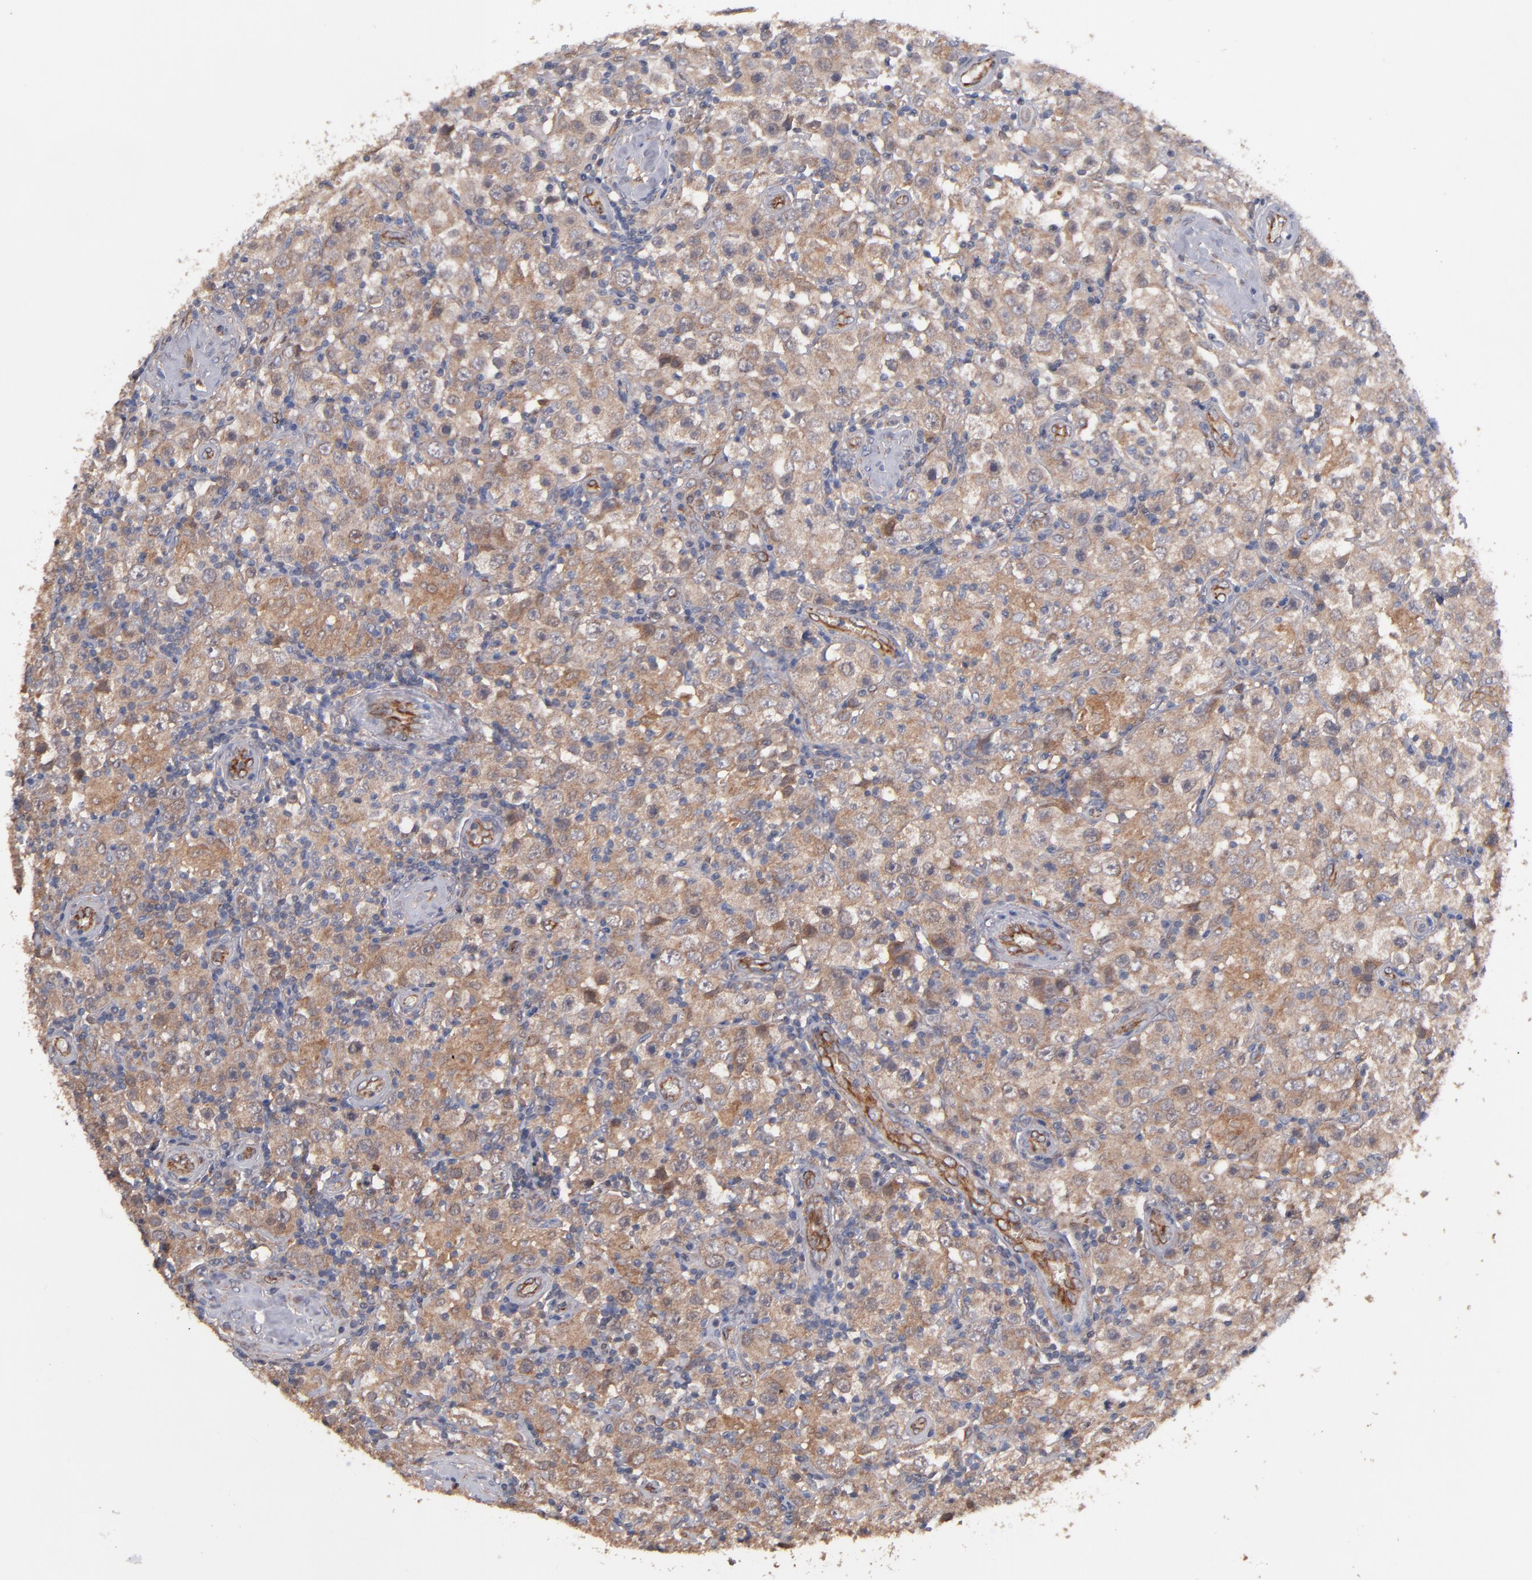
{"staining": {"intensity": "moderate", "quantity": ">75%", "location": "cytoplasmic/membranous"}, "tissue": "testis cancer", "cell_type": "Tumor cells", "image_type": "cancer", "snomed": [{"axis": "morphology", "description": "Seminoma, NOS"}, {"axis": "topography", "description": "Testis"}], "caption": "Protein expression analysis of seminoma (testis) demonstrates moderate cytoplasmic/membranous positivity in approximately >75% of tumor cells.", "gene": "GMFG", "patient": {"sex": "male", "age": 32}}